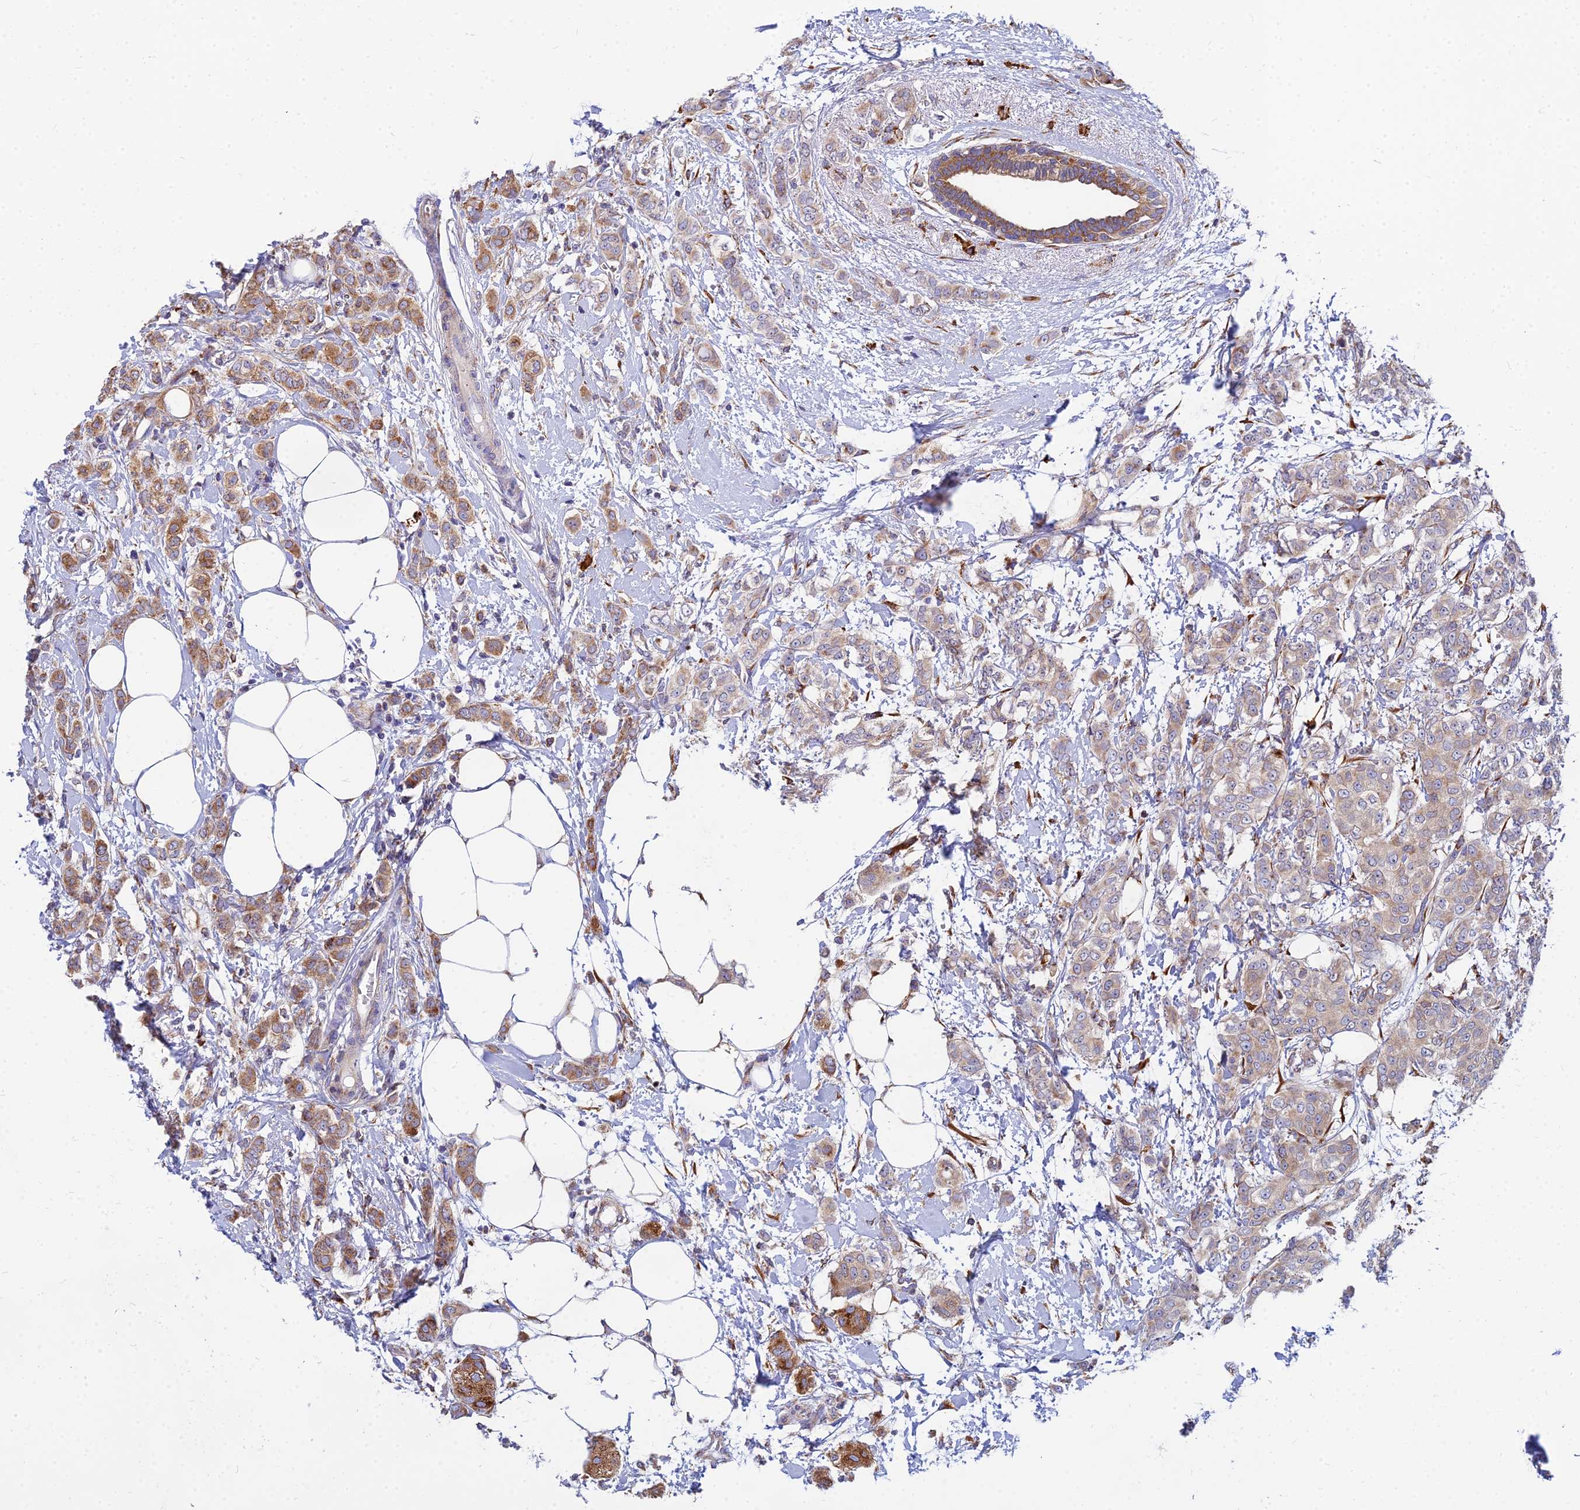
{"staining": {"intensity": "moderate", "quantity": "25%-75%", "location": "cytoplasmic/membranous"}, "tissue": "breast cancer", "cell_type": "Tumor cells", "image_type": "cancer", "snomed": [{"axis": "morphology", "description": "Duct carcinoma"}, {"axis": "topography", "description": "Breast"}], "caption": "This micrograph displays breast cancer stained with immunohistochemistry to label a protein in brown. The cytoplasmic/membranous of tumor cells show moderate positivity for the protein. Nuclei are counter-stained blue.", "gene": "CCT6B", "patient": {"sex": "female", "age": 72}}